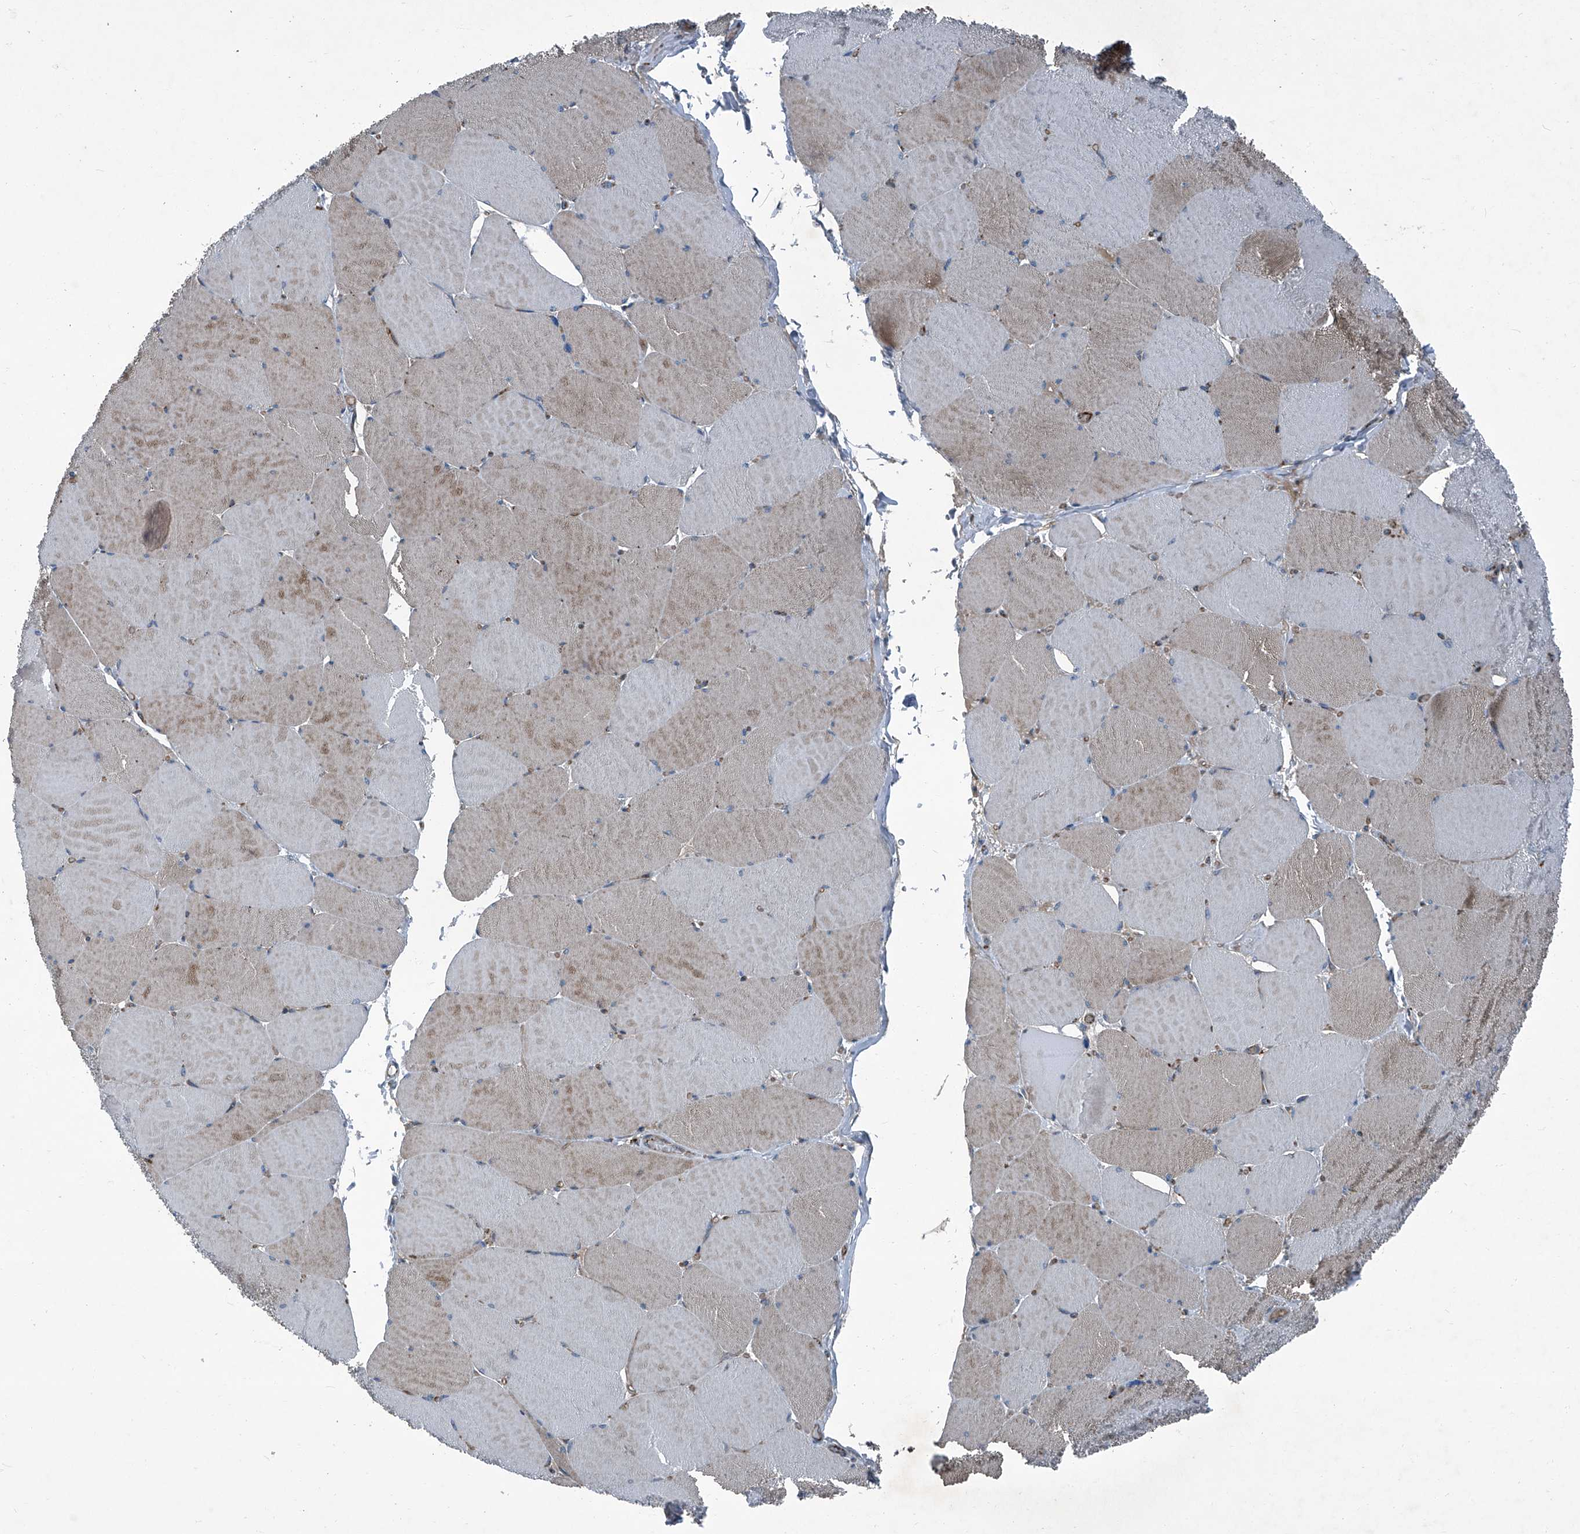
{"staining": {"intensity": "moderate", "quantity": "25%-75%", "location": "cytoplasmic/membranous"}, "tissue": "skeletal muscle", "cell_type": "Myocytes", "image_type": "normal", "snomed": [{"axis": "morphology", "description": "Normal tissue, NOS"}, {"axis": "topography", "description": "Skeletal muscle"}, {"axis": "topography", "description": "Head-Neck"}], "caption": "The immunohistochemical stain shows moderate cytoplasmic/membranous expression in myocytes of unremarkable skeletal muscle.", "gene": "SENP2", "patient": {"sex": "male", "age": 66}}